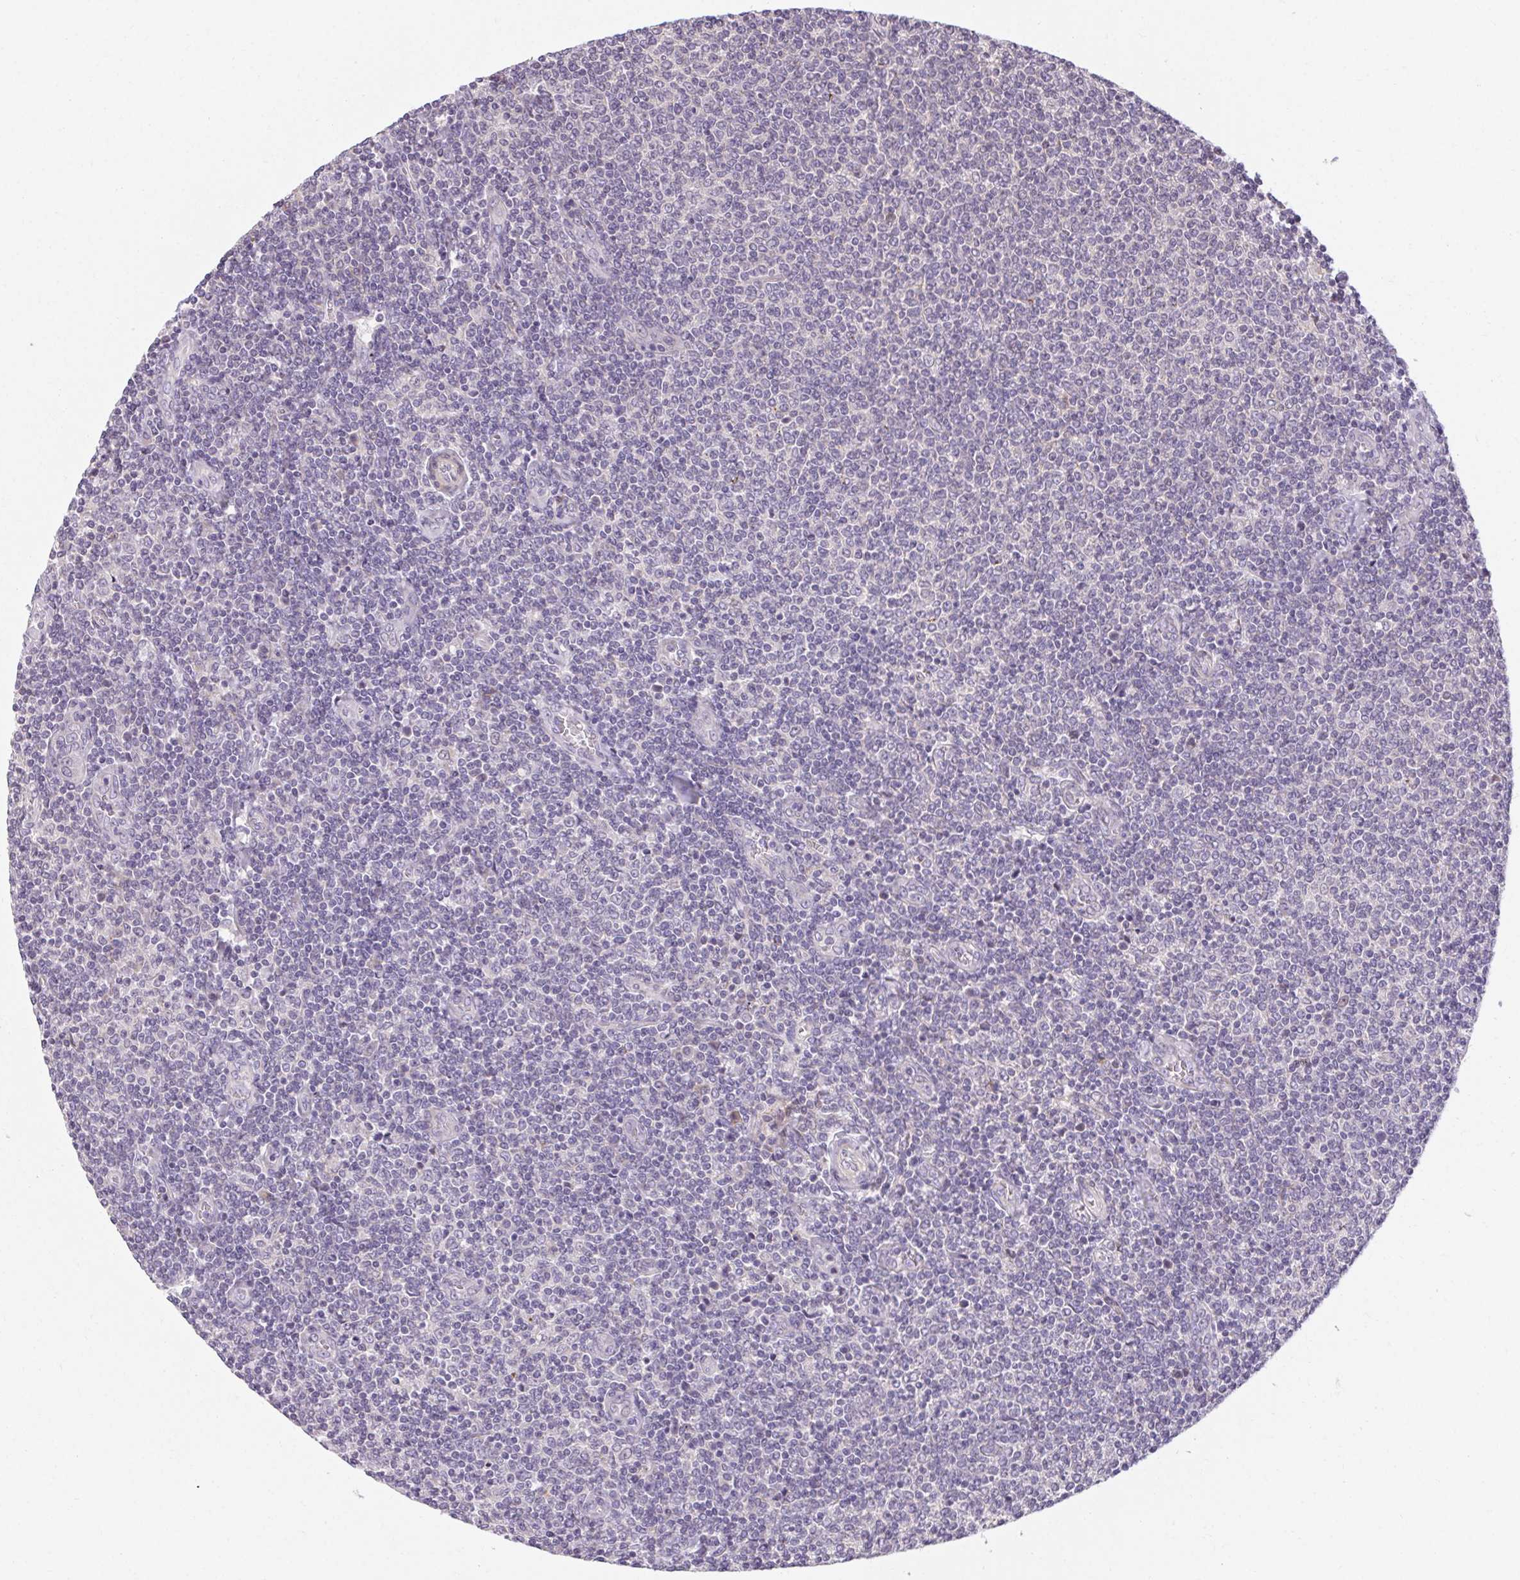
{"staining": {"intensity": "negative", "quantity": "none", "location": "none"}, "tissue": "lymphoma", "cell_type": "Tumor cells", "image_type": "cancer", "snomed": [{"axis": "morphology", "description": "Malignant lymphoma, non-Hodgkin's type, Low grade"}, {"axis": "topography", "description": "Lymph node"}], "caption": "Human malignant lymphoma, non-Hodgkin's type (low-grade) stained for a protein using immunohistochemistry shows no positivity in tumor cells.", "gene": "TMEM52B", "patient": {"sex": "male", "age": 52}}